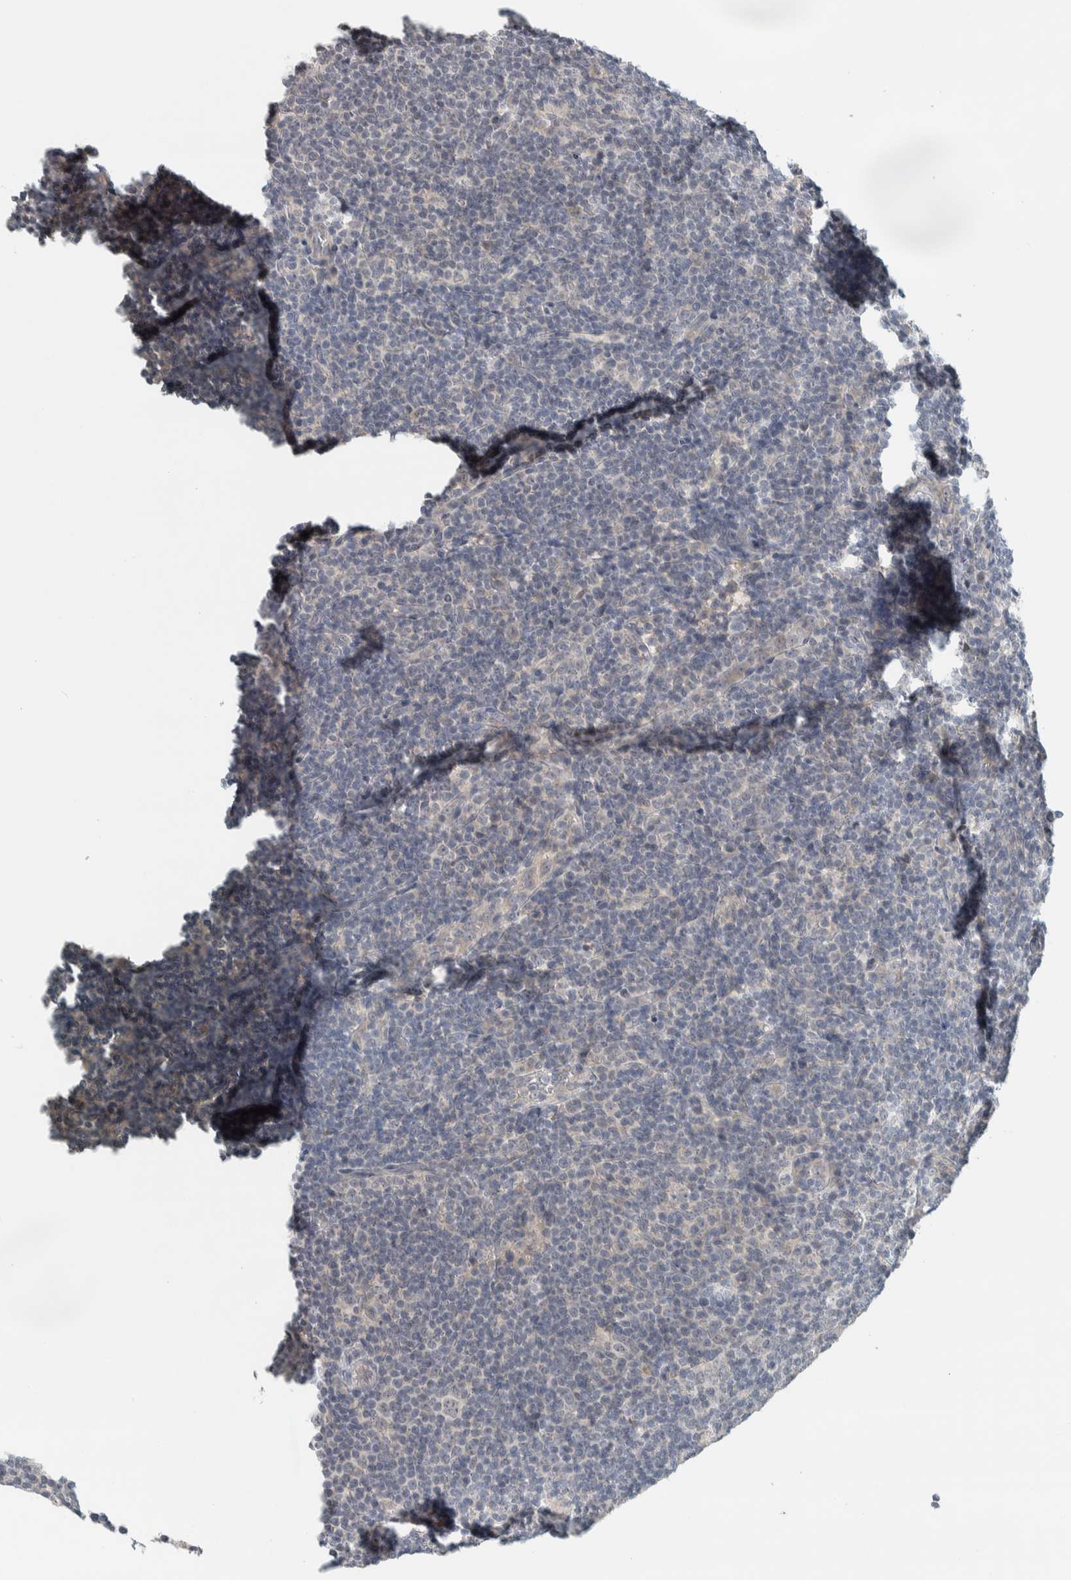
{"staining": {"intensity": "negative", "quantity": "none", "location": "none"}, "tissue": "lymphoma", "cell_type": "Tumor cells", "image_type": "cancer", "snomed": [{"axis": "morphology", "description": "Hodgkin's disease, NOS"}, {"axis": "topography", "description": "Lymph node"}], "caption": "IHC image of human lymphoma stained for a protein (brown), which shows no positivity in tumor cells.", "gene": "AFP", "patient": {"sex": "female", "age": 57}}